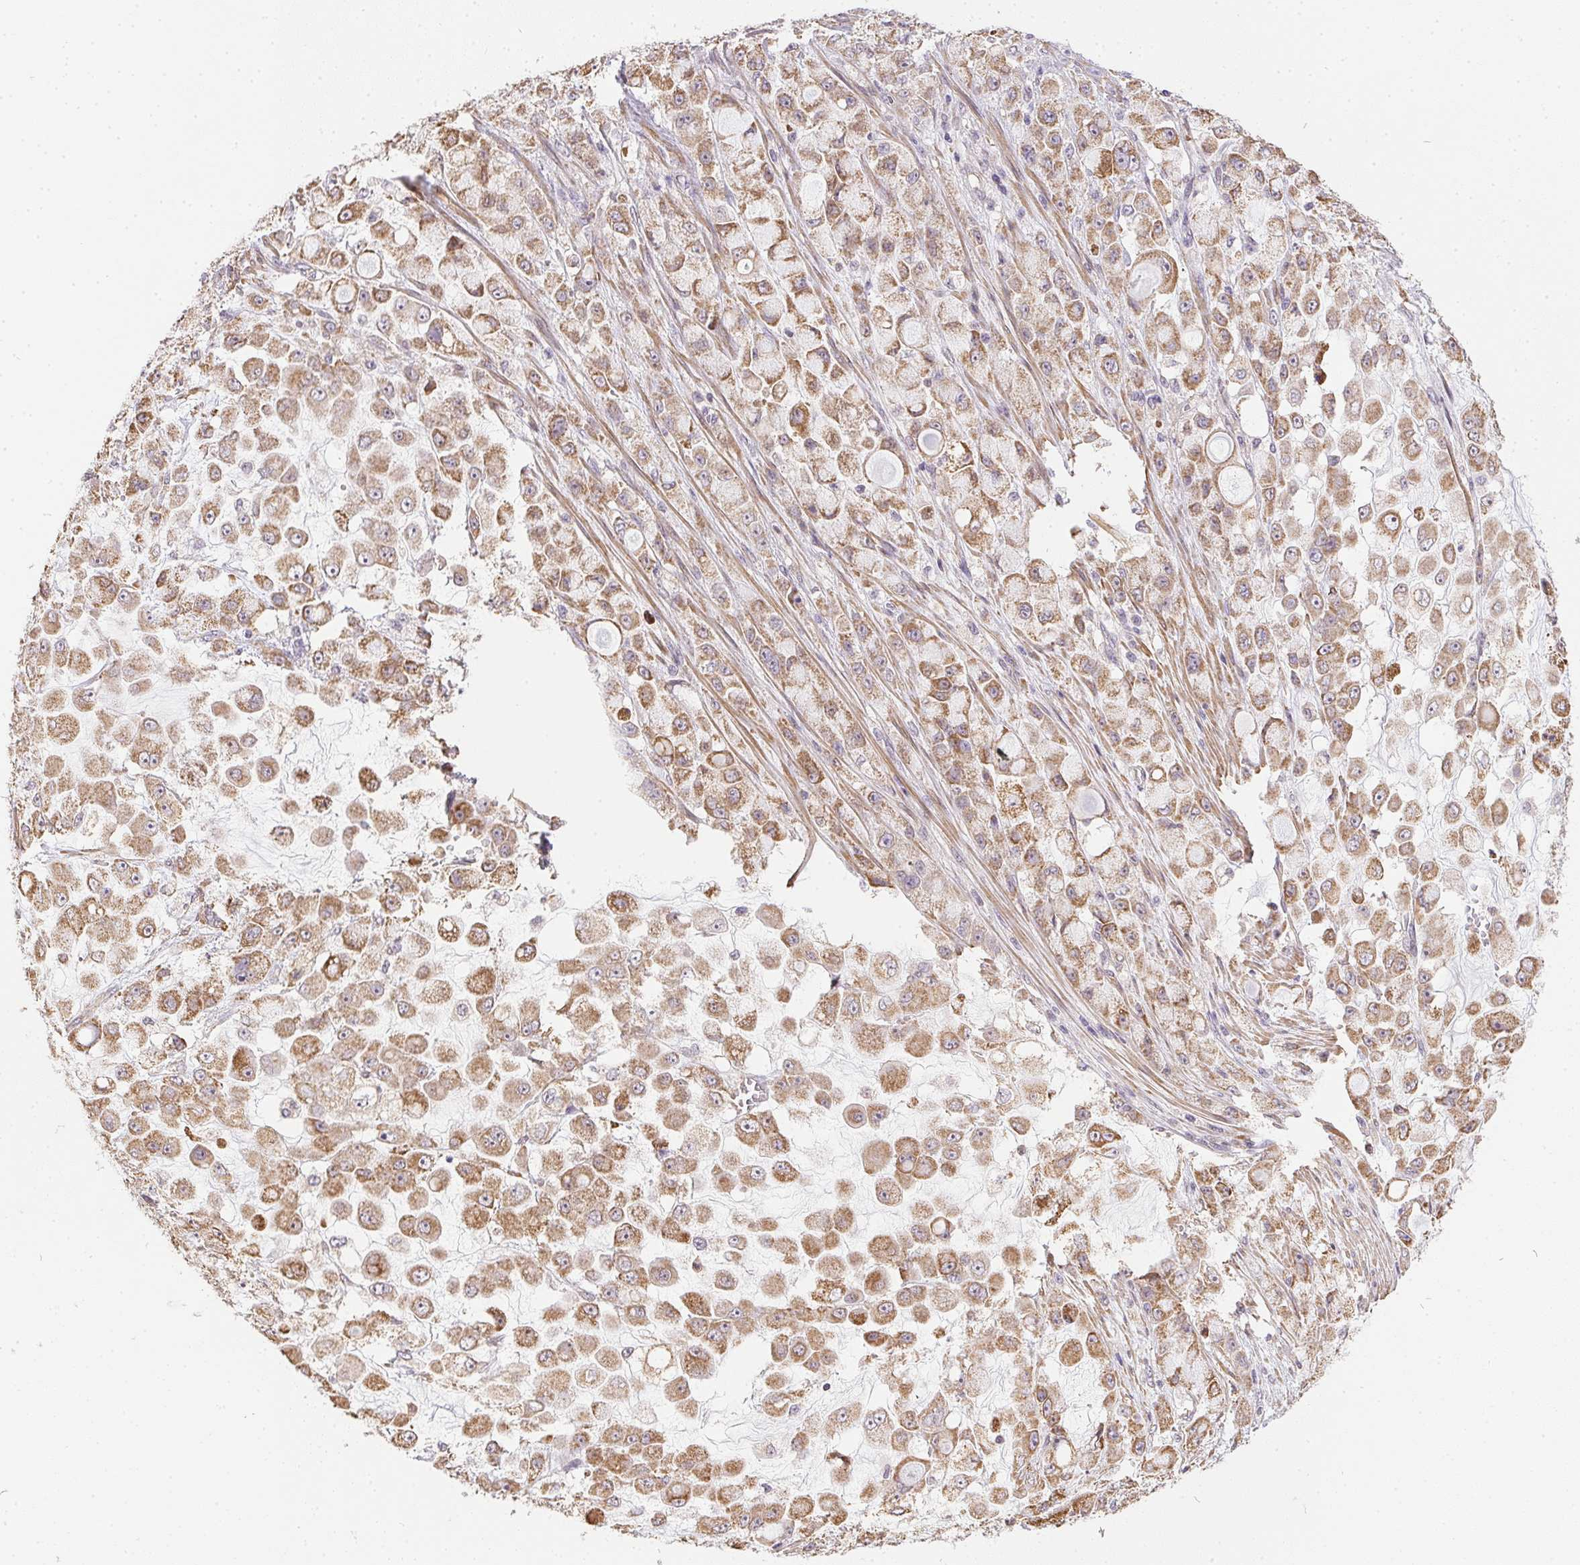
{"staining": {"intensity": "moderate", "quantity": ">75%", "location": "cytoplasmic/membranous"}, "tissue": "stomach cancer", "cell_type": "Tumor cells", "image_type": "cancer", "snomed": [{"axis": "morphology", "description": "Adenocarcinoma, NOS"}, {"axis": "topography", "description": "Stomach"}], "caption": "DAB (3,3'-diaminobenzidine) immunohistochemical staining of adenocarcinoma (stomach) shows moderate cytoplasmic/membranous protein expression in approximately >75% of tumor cells. (DAB (3,3'-diaminobenzidine) IHC with brightfield microscopy, high magnification).", "gene": "REV3L", "patient": {"sex": "female", "age": 76}}